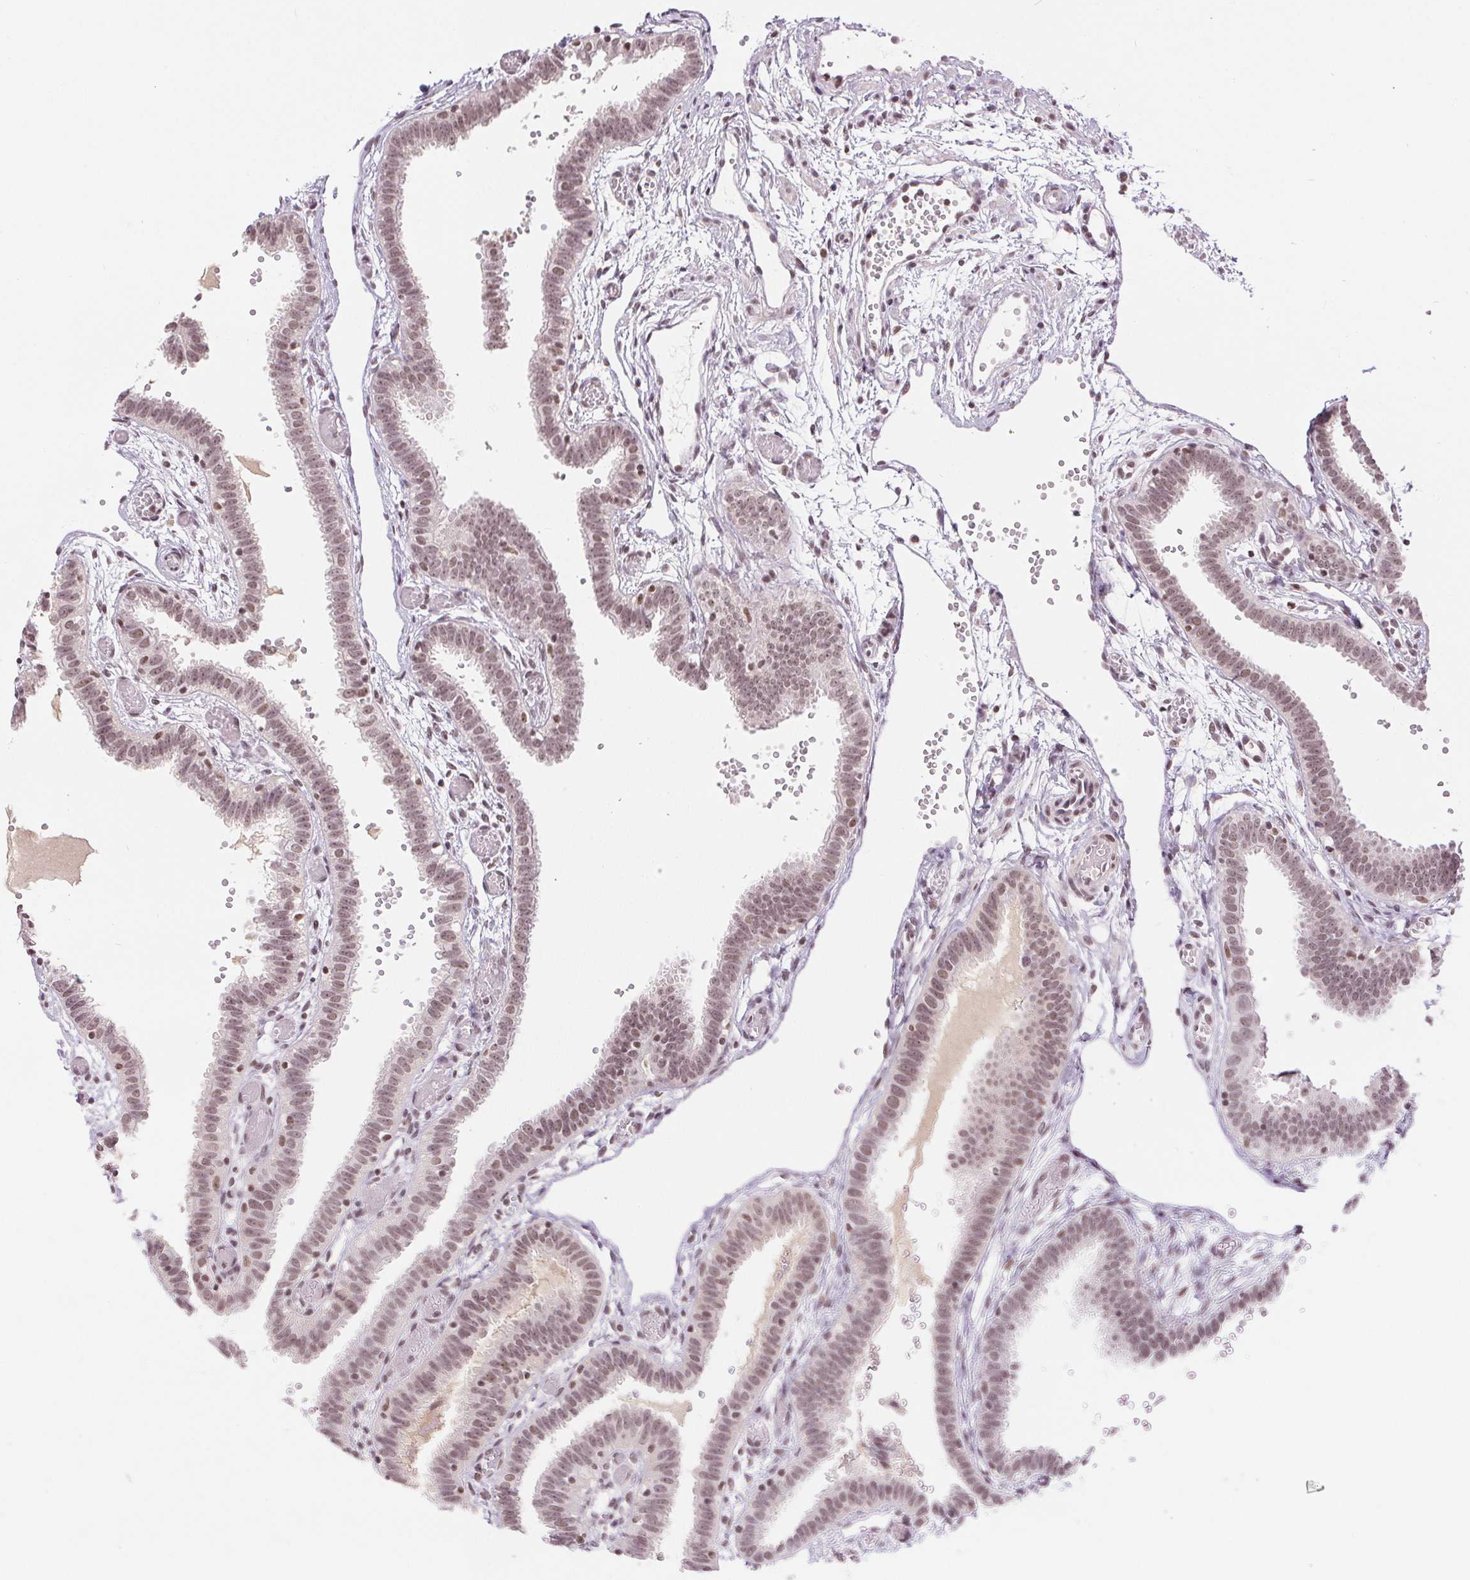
{"staining": {"intensity": "weak", "quantity": ">75%", "location": "nuclear"}, "tissue": "fallopian tube", "cell_type": "Glandular cells", "image_type": "normal", "snomed": [{"axis": "morphology", "description": "Normal tissue, NOS"}, {"axis": "topography", "description": "Fallopian tube"}], "caption": "IHC histopathology image of unremarkable fallopian tube: fallopian tube stained using IHC displays low levels of weak protein expression localized specifically in the nuclear of glandular cells, appearing as a nuclear brown color.", "gene": "DEK", "patient": {"sex": "female", "age": 37}}